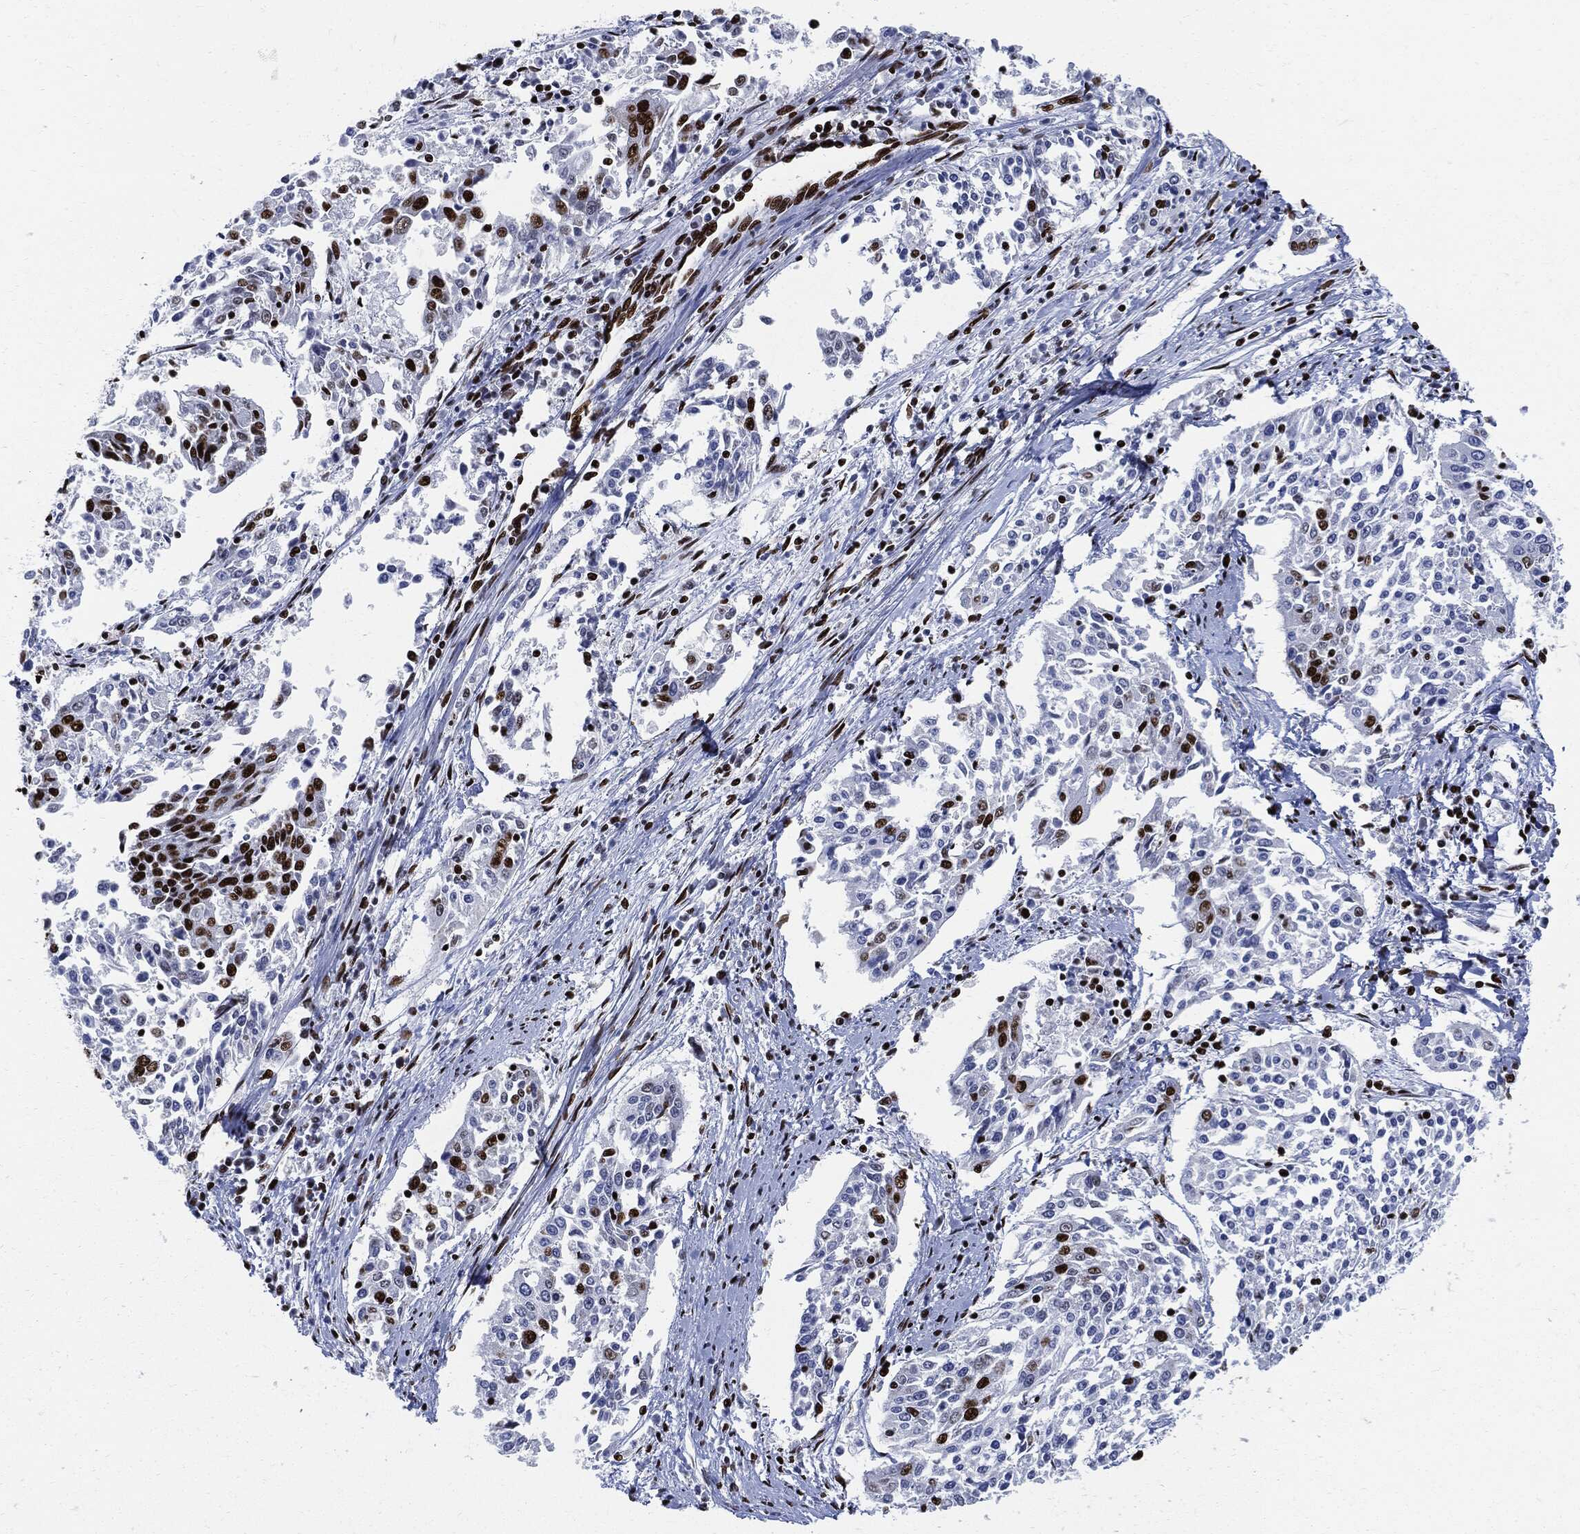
{"staining": {"intensity": "strong", "quantity": ">75%", "location": "nuclear"}, "tissue": "cervical cancer", "cell_type": "Tumor cells", "image_type": "cancer", "snomed": [{"axis": "morphology", "description": "Squamous cell carcinoma, NOS"}, {"axis": "topography", "description": "Cervix"}], "caption": "Cervical squamous cell carcinoma was stained to show a protein in brown. There is high levels of strong nuclear positivity in approximately >75% of tumor cells.", "gene": "RECQL", "patient": {"sex": "female", "age": 41}}